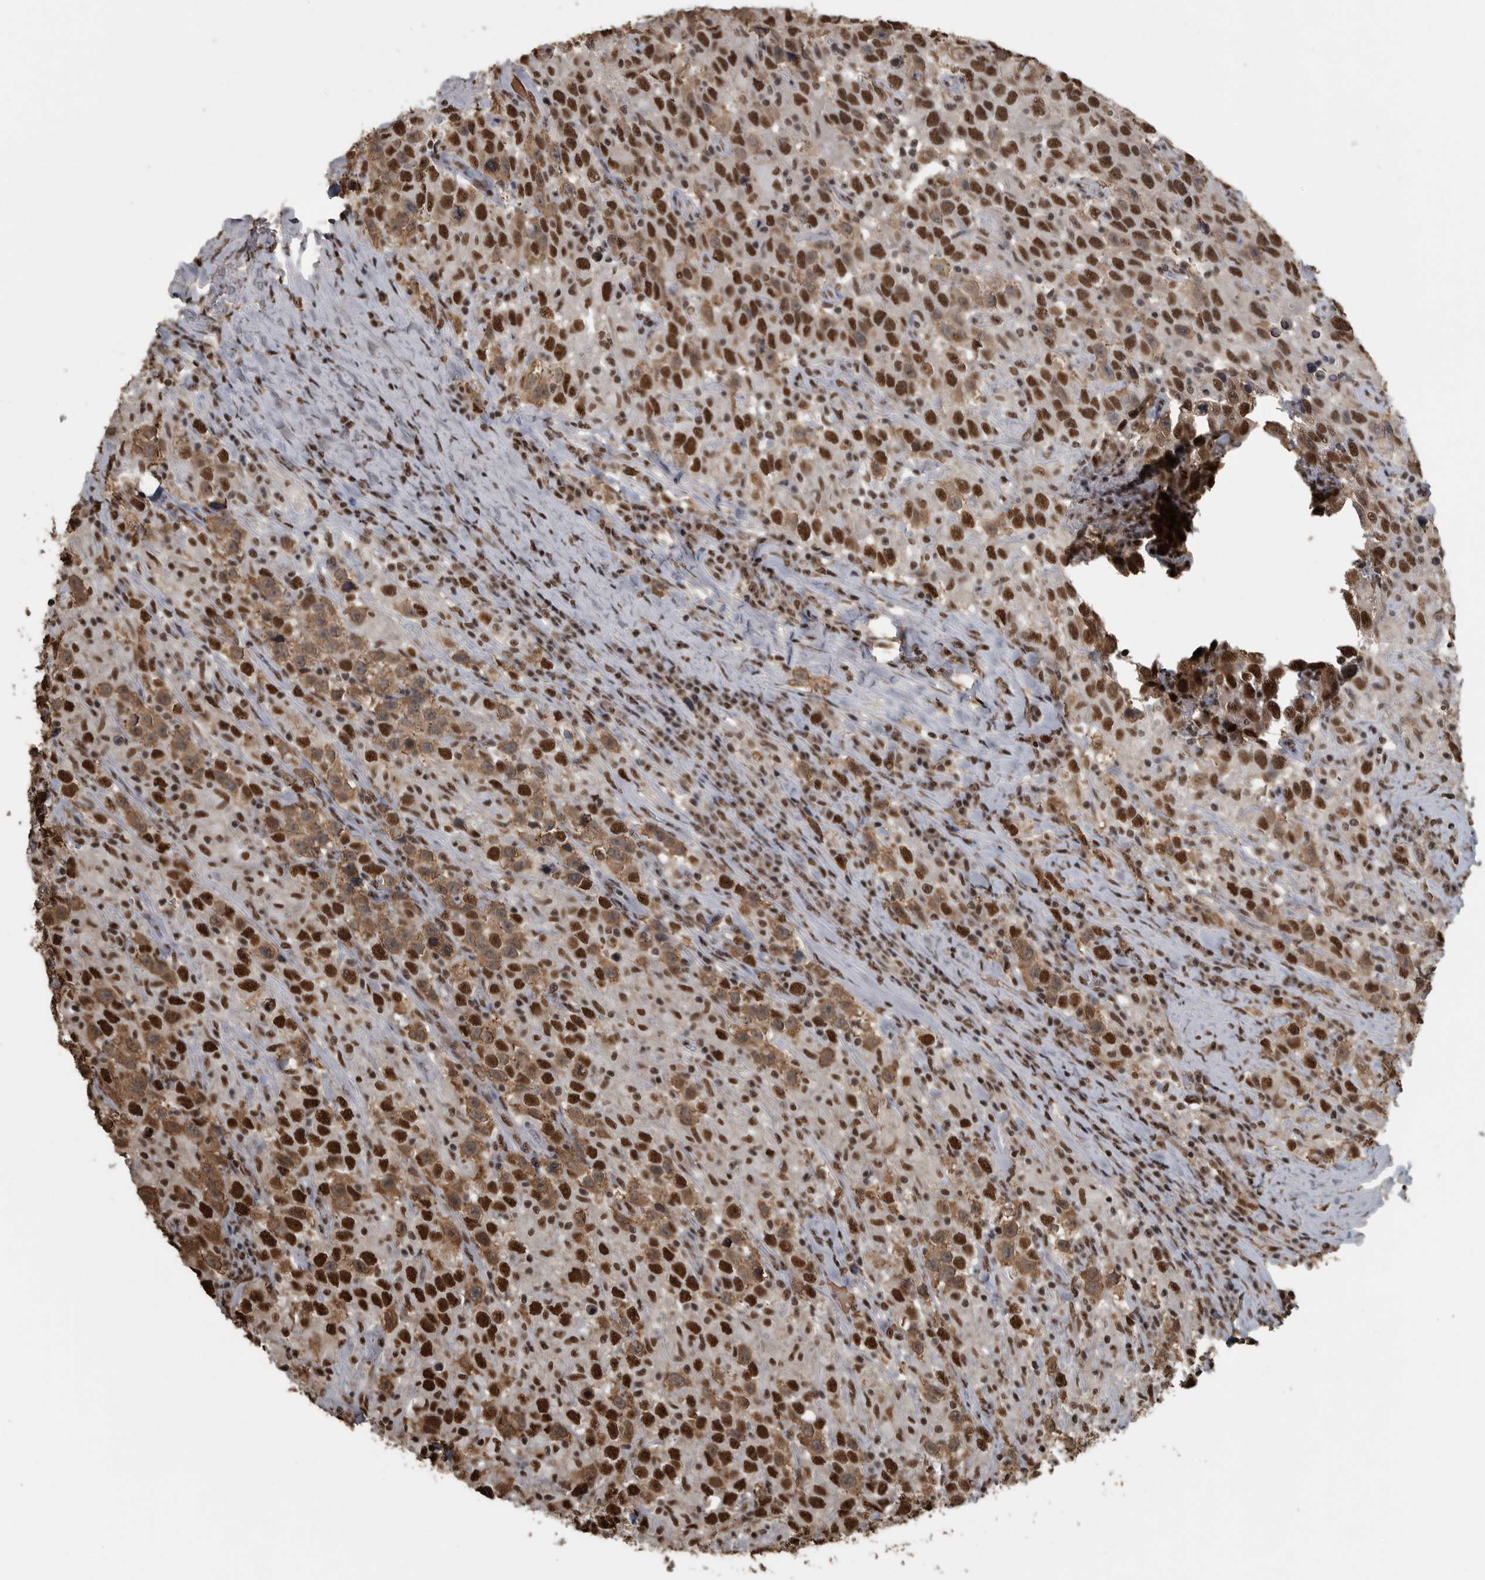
{"staining": {"intensity": "strong", "quantity": ">75%", "location": "nuclear"}, "tissue": "testis cancer", "cell_type": "Tumor cells", "image_type": "cancer", "snomed": [{"axis": "morphology", "description": "Seminoma, NOS"}, {"axis": "topography", "description": "Testis"}], "caption": "Immunohistochemical staining of human testis seminoma displays strong nuclear protein expression in about >75% of tumor cells. (Brightfield microscopy of DAB IHC at high magnification).", "gene": "TGS1", "patient": {"sex": "male", "age": 41}}